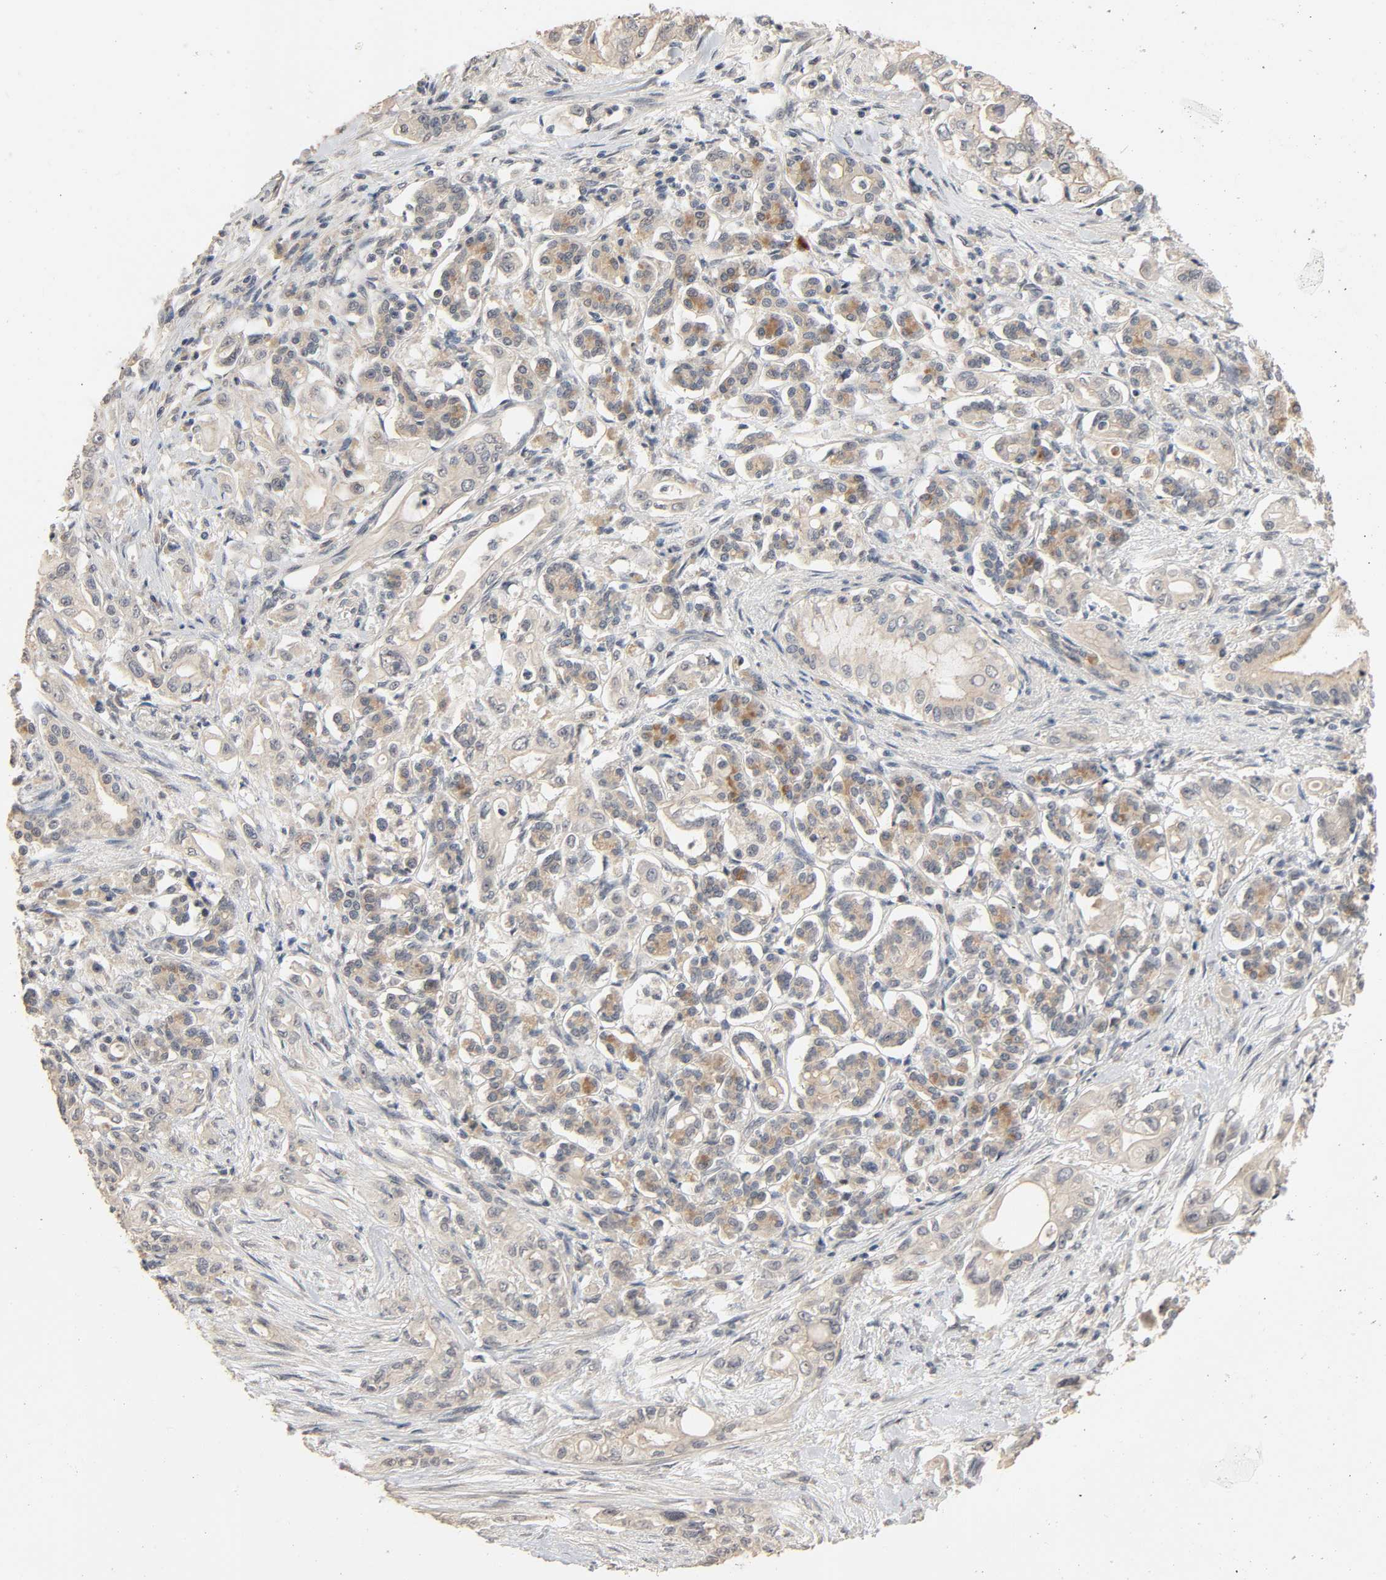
{"staining": {"intensity": "moderate", "quantity": "25%-75%", "location": "cytoplasmic/membranous"}, "tissue": "pancreatic cancer", "cell_type": "Tumor cells", "image_type": "cancer", "snomed": [{"axis": "morphology", "description": "Normal tissue, NOS"}, {"axis": "topography", "description": "Pancreas"}], "caption": "DAB (3,3'-diaminobenzidine) immunohistochemical staining of human pancreatic cancer shows moderate cytoplasmic/membranous protein expression in about 25%-75% of tumor cells.", "gene": "MAGEA8", "patient": {"sex": "male", "age": 42}}